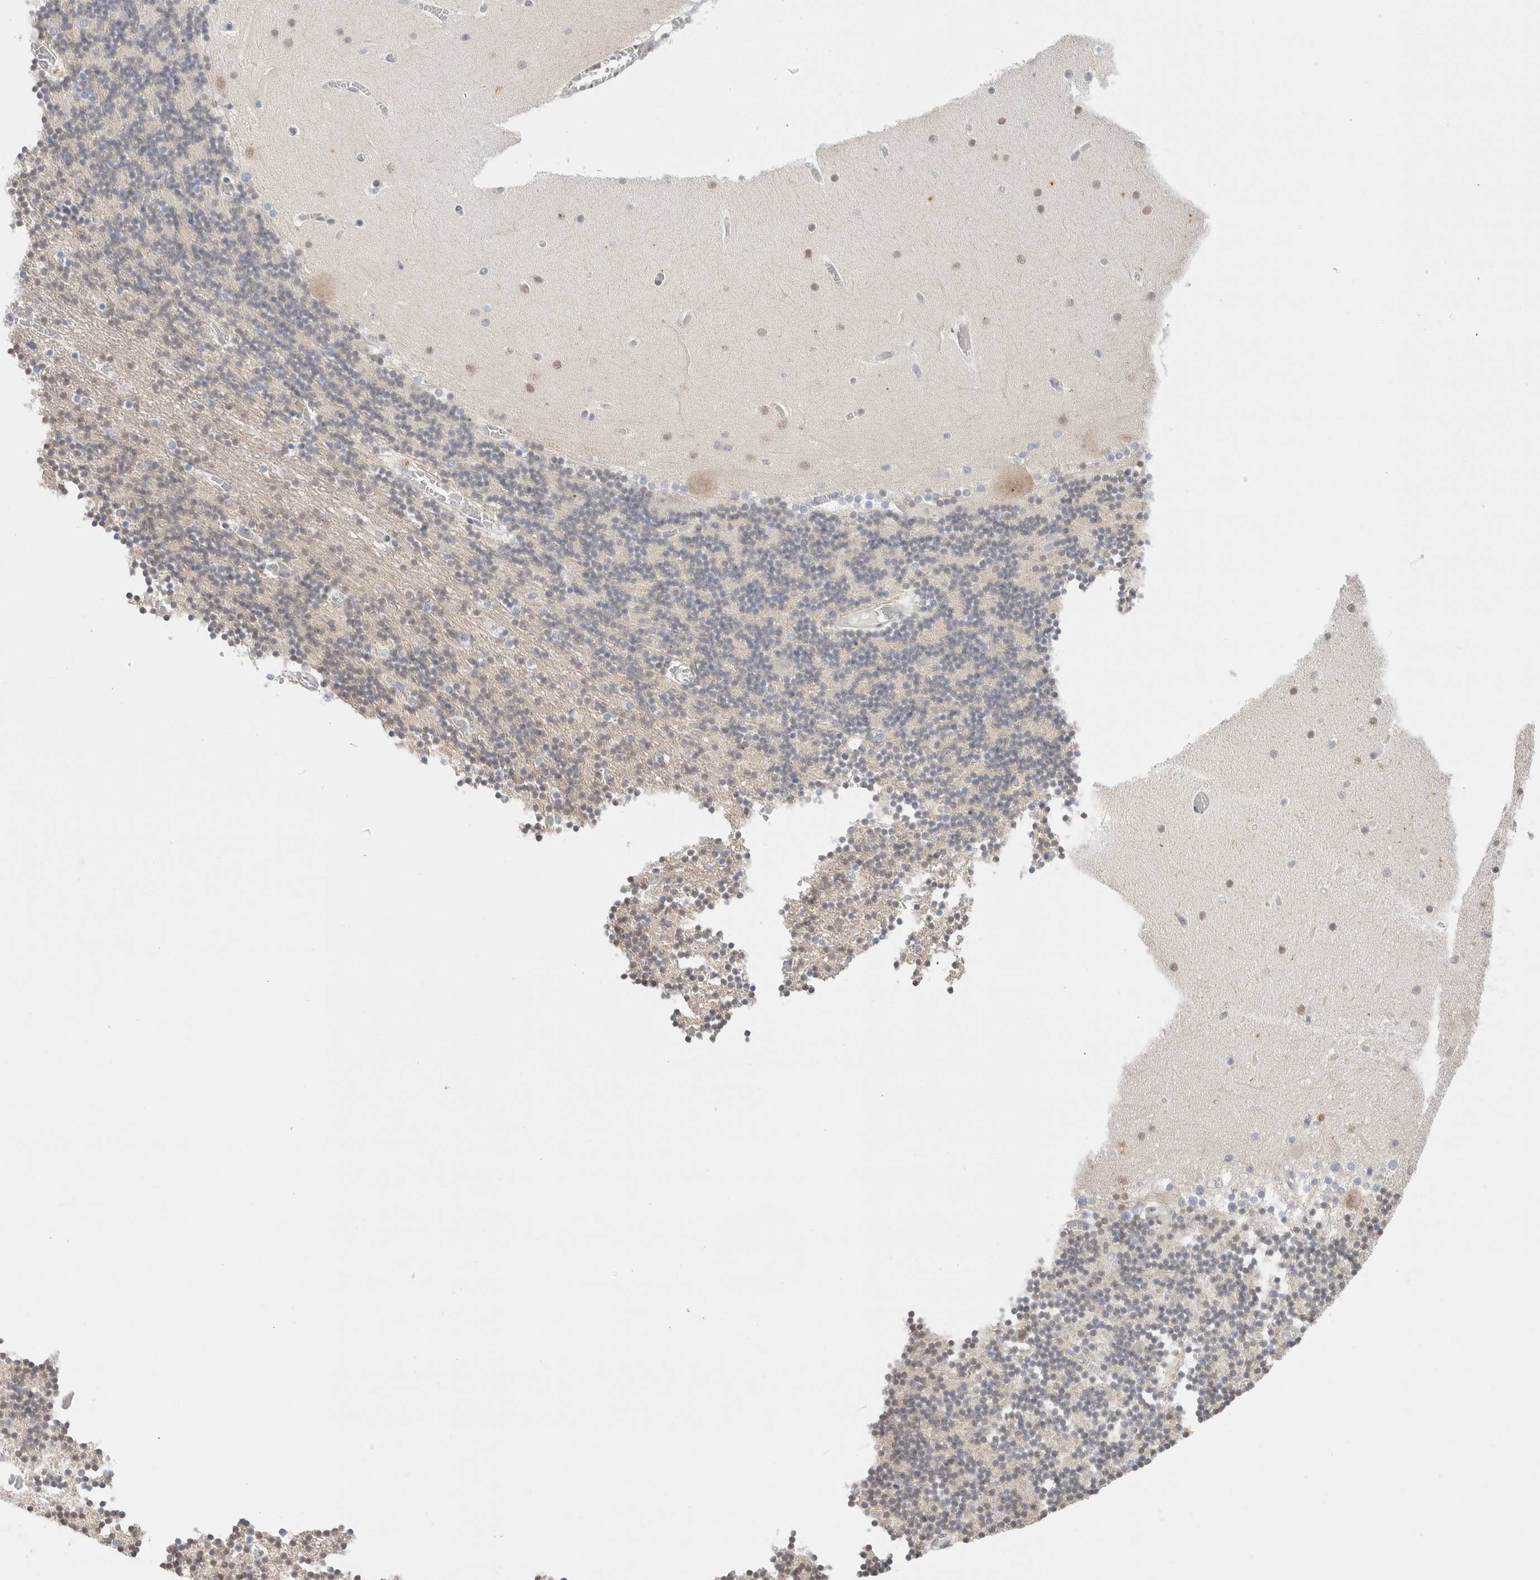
{"staining": {"intensity": "weak", "quantity": "25%-75%", "location": "cytoplasmic/membranous"}, "tissue": "cerebellum", "cell_type": "Cells in granular layer", "image_type": "normal", "snomed": [{"axis": "morphology", "description": "Normal tissue, NOS"}, {"axis": "topography", "description": "Cerebellum"}], "caption": "This is an image of immunohistochemistry staining of benign cerebellum, which shows weak positivity in the cytoplasmic/membranous of cells in granular layer.", "gene": "HDLBP", "patient": {"sex": "female", "age": 28}}